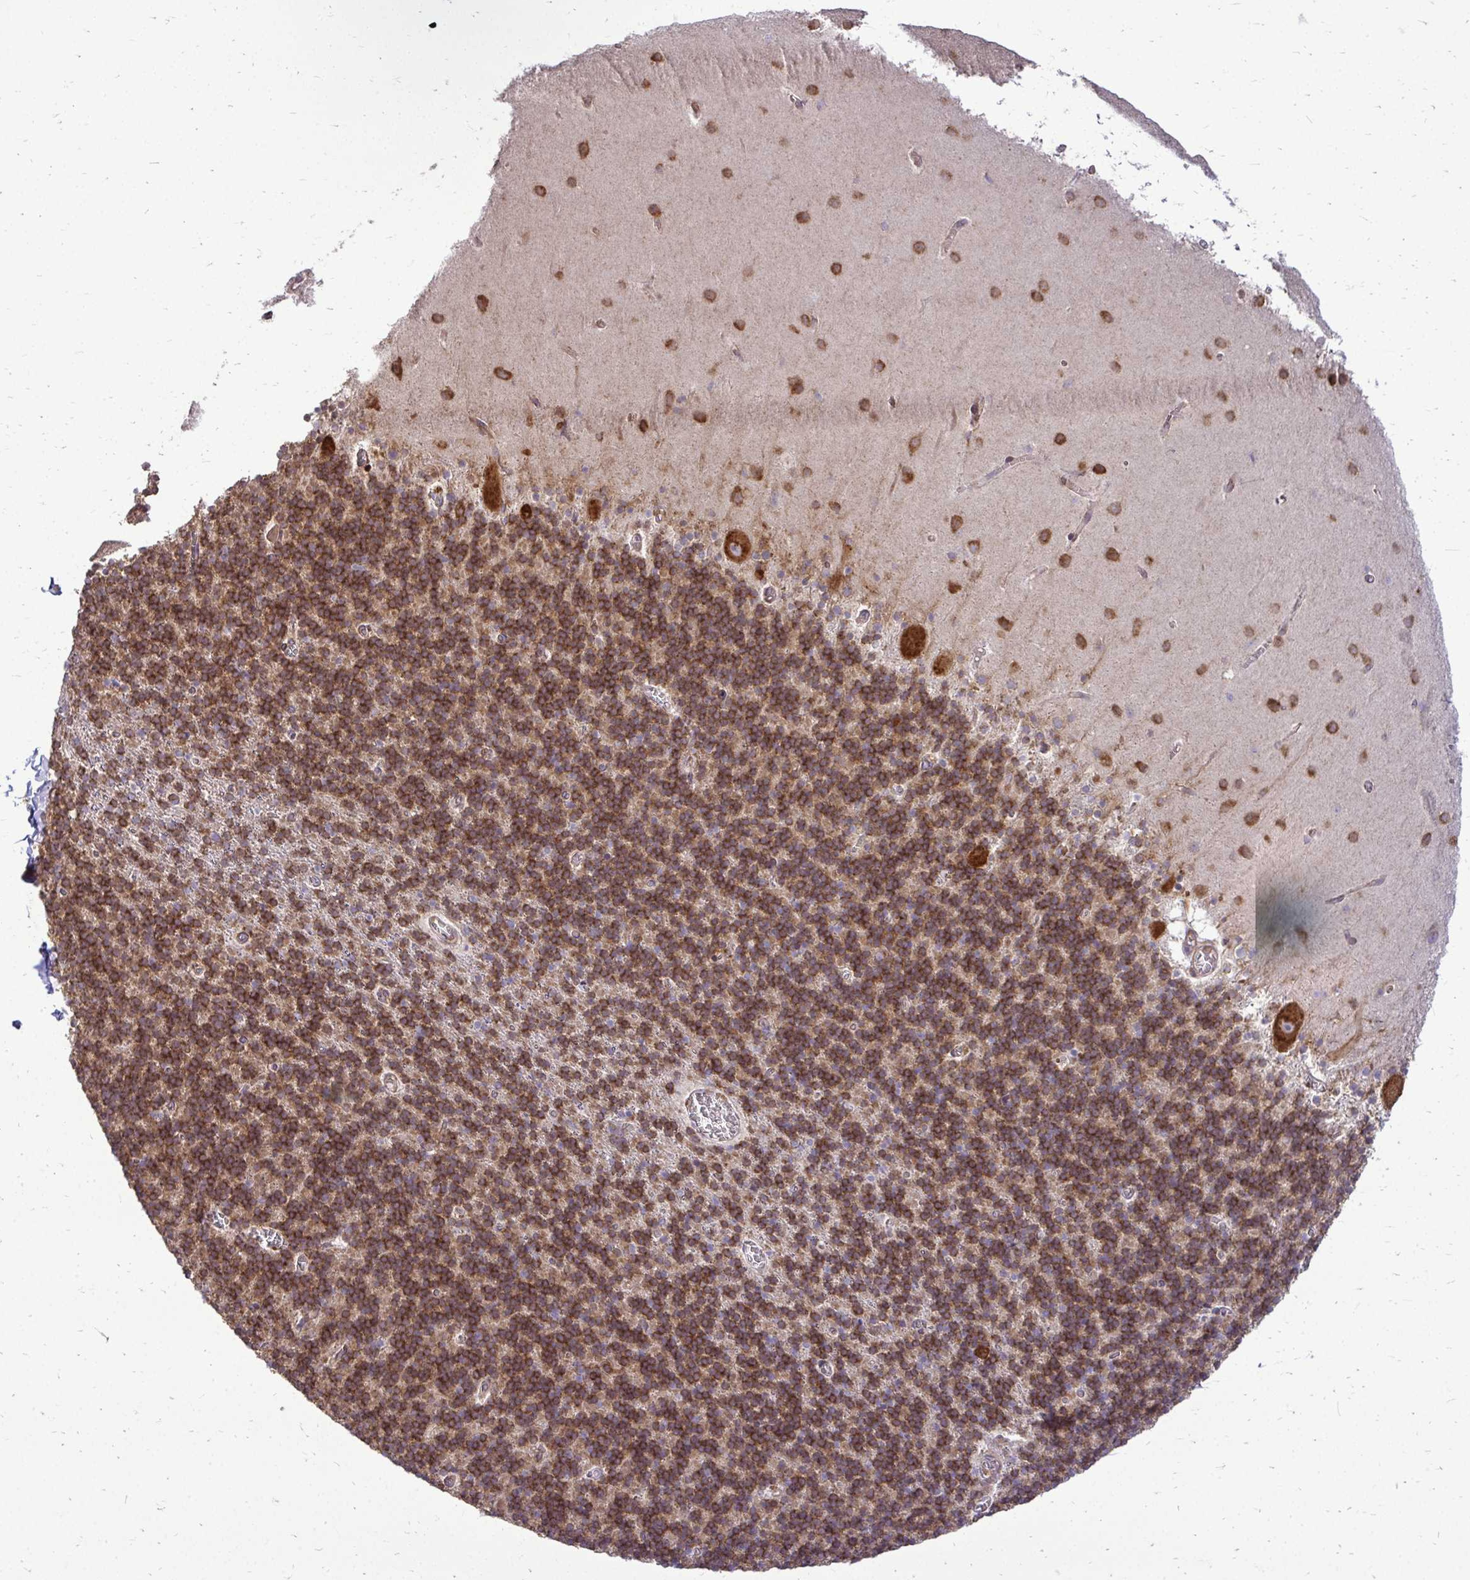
{"staining": {"intensity": "strong", "quantity": "25%-75%", "location": "cytoplasmic/membranous"}, "tissue": "cerebellum", "cell_type": "Cells in granular layer", "image_type": "normal", "snomed": [{"axis": "morphology", "description": "Normal tissue, NOS"}, {"axis": "topography", "description": "Cerebellum"}], "caption": "Immunohistochemistry (IHC) of benign human cerebellum shows high levels of strong cytoplasmic/membranous staining in about 25%-75% of cells in granular layer.", "gene": "FMR1", "patient": {"sex": "male", "age": 70}}